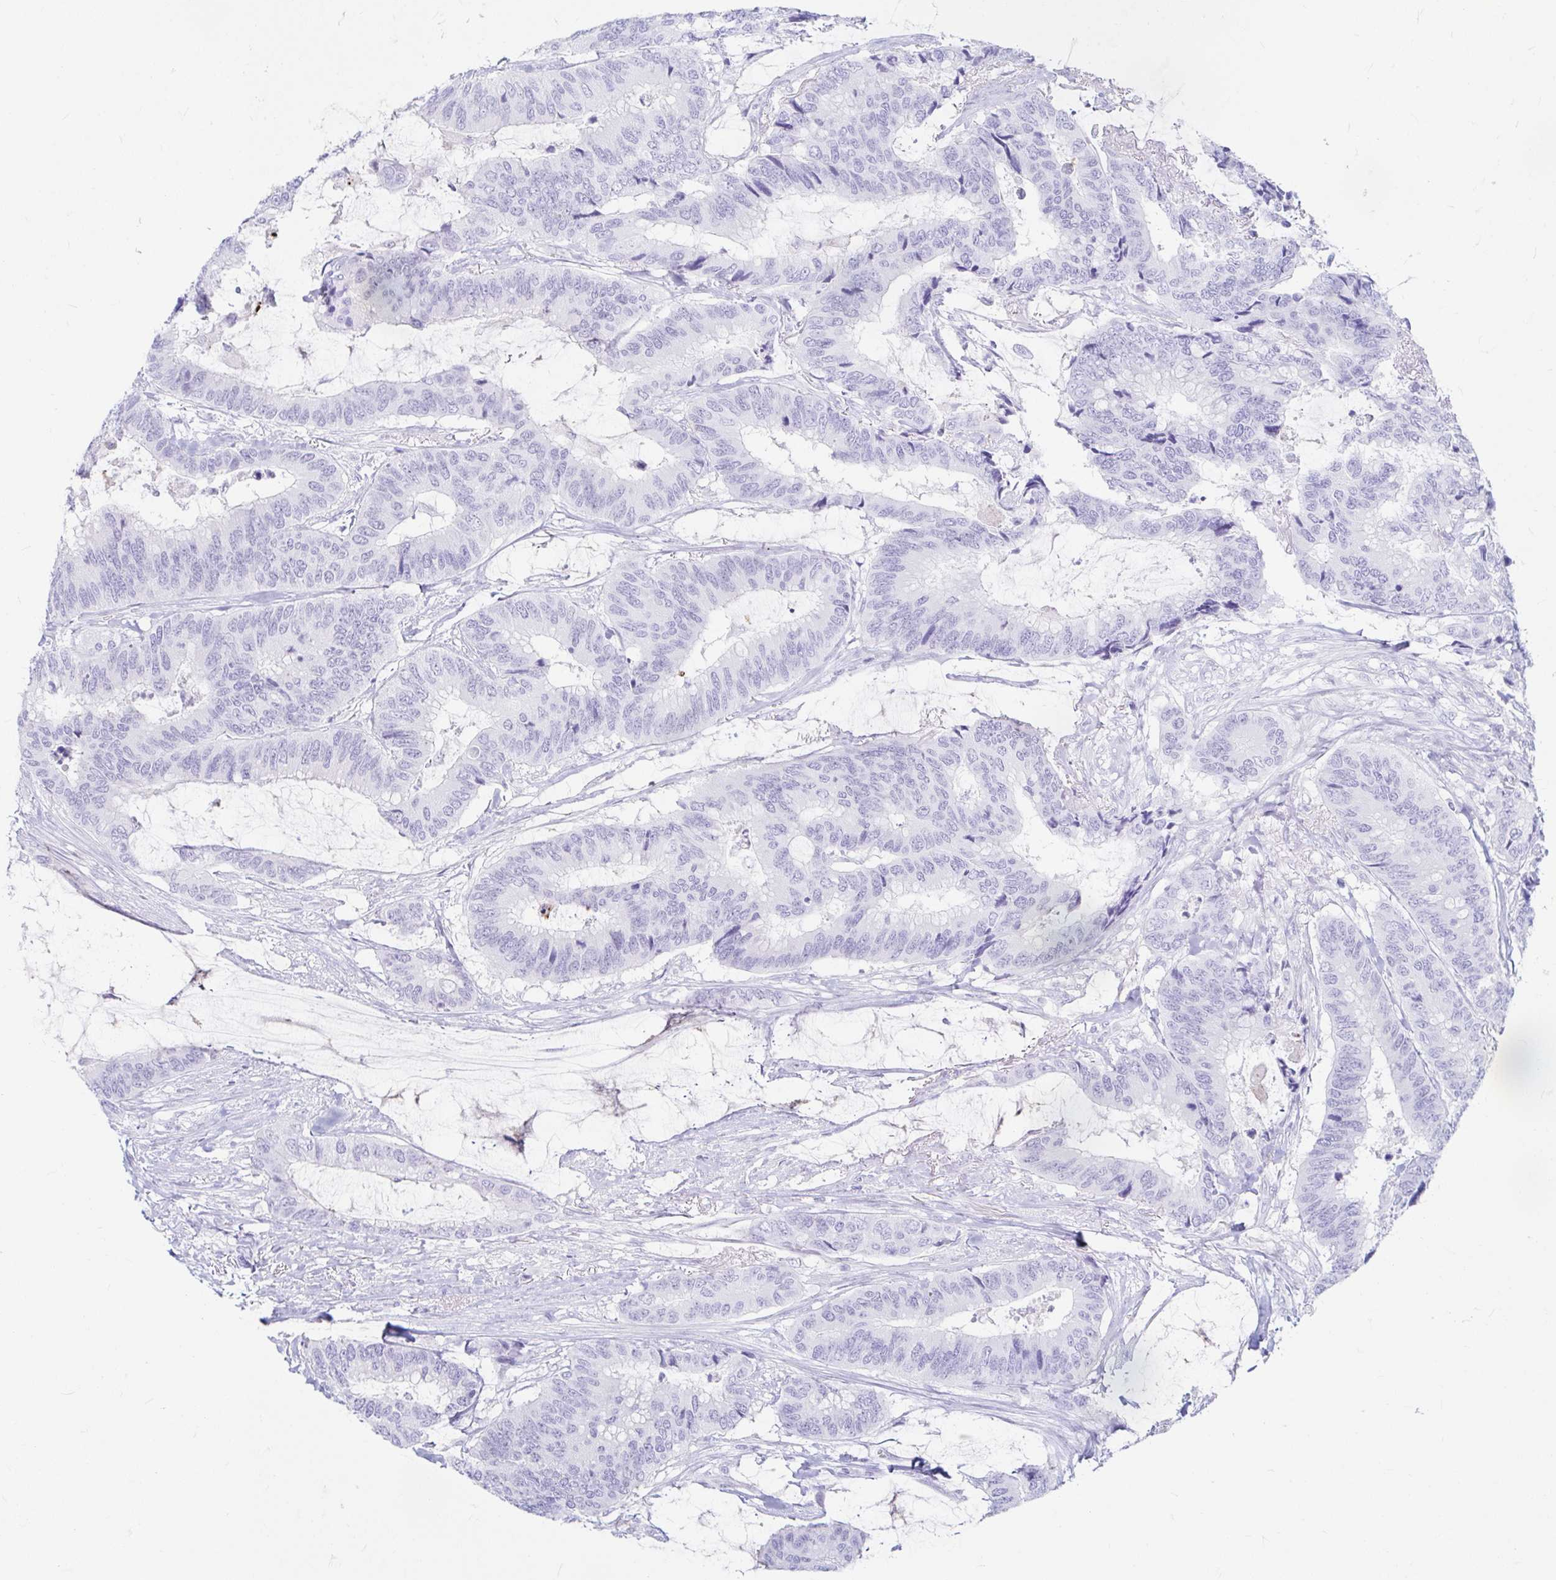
{"staining": {"intensity": "negative", "quantity": "none", "location": "none"}, "tissue": "colorectal cancer", "cell_type": "Tumor cells", "image_type": "cancer", "snomed": [{"axis": "morphology", "description": "Adenocarcinoma, NOS"}, {"axis": "topography", "description": "Rectum"}], "caption": "Photomicrograph shows no significant protein staining in tumor cells of colorectal cancer.", "gene": "ERICH6", "patient": {"sex": "female", "age": 59}}